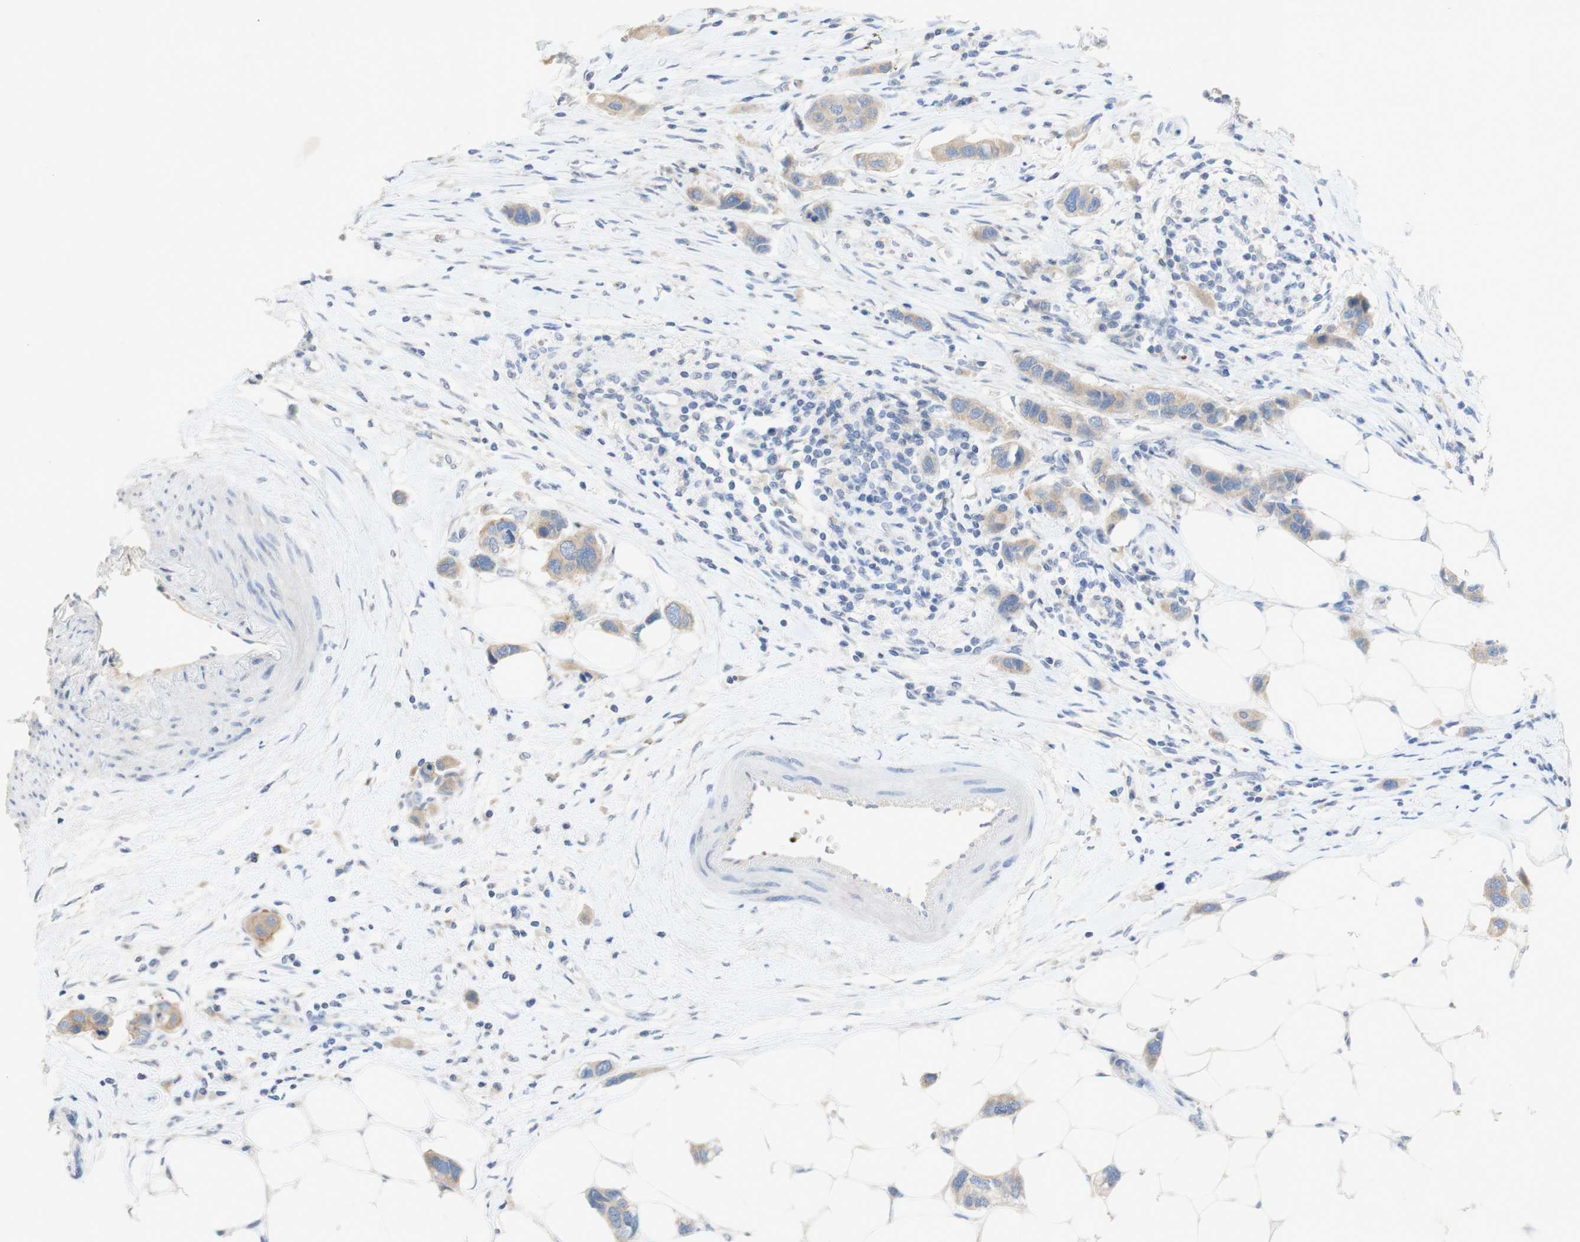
{"staining": {"intensity": "weak", "quantity": "25%-75%", "location": "cytoplasmic/membranous"}, "tissue": "breast cancer", "cell_type": "Tumor cells", "image_type": "cancer", "snomed": [{"axis": "morphology", "description": "Normal tissue, NOS"}, {"axis": "morphology", "description": "Duct carcinoma"}, {"axis": "topography", "description": "Breast"}], "caption": "Immunohistochemistry (IHC) of human breast infiltrating ductal carcinoma reveals low levels of weak cytoplasmic/membranous staining in about 25%-75% of tumor cells. (Brightfield microscopy of DAB IHC at high magnification).", "gene": "EPO", "patient": {"sex": "female", "age": 50}}